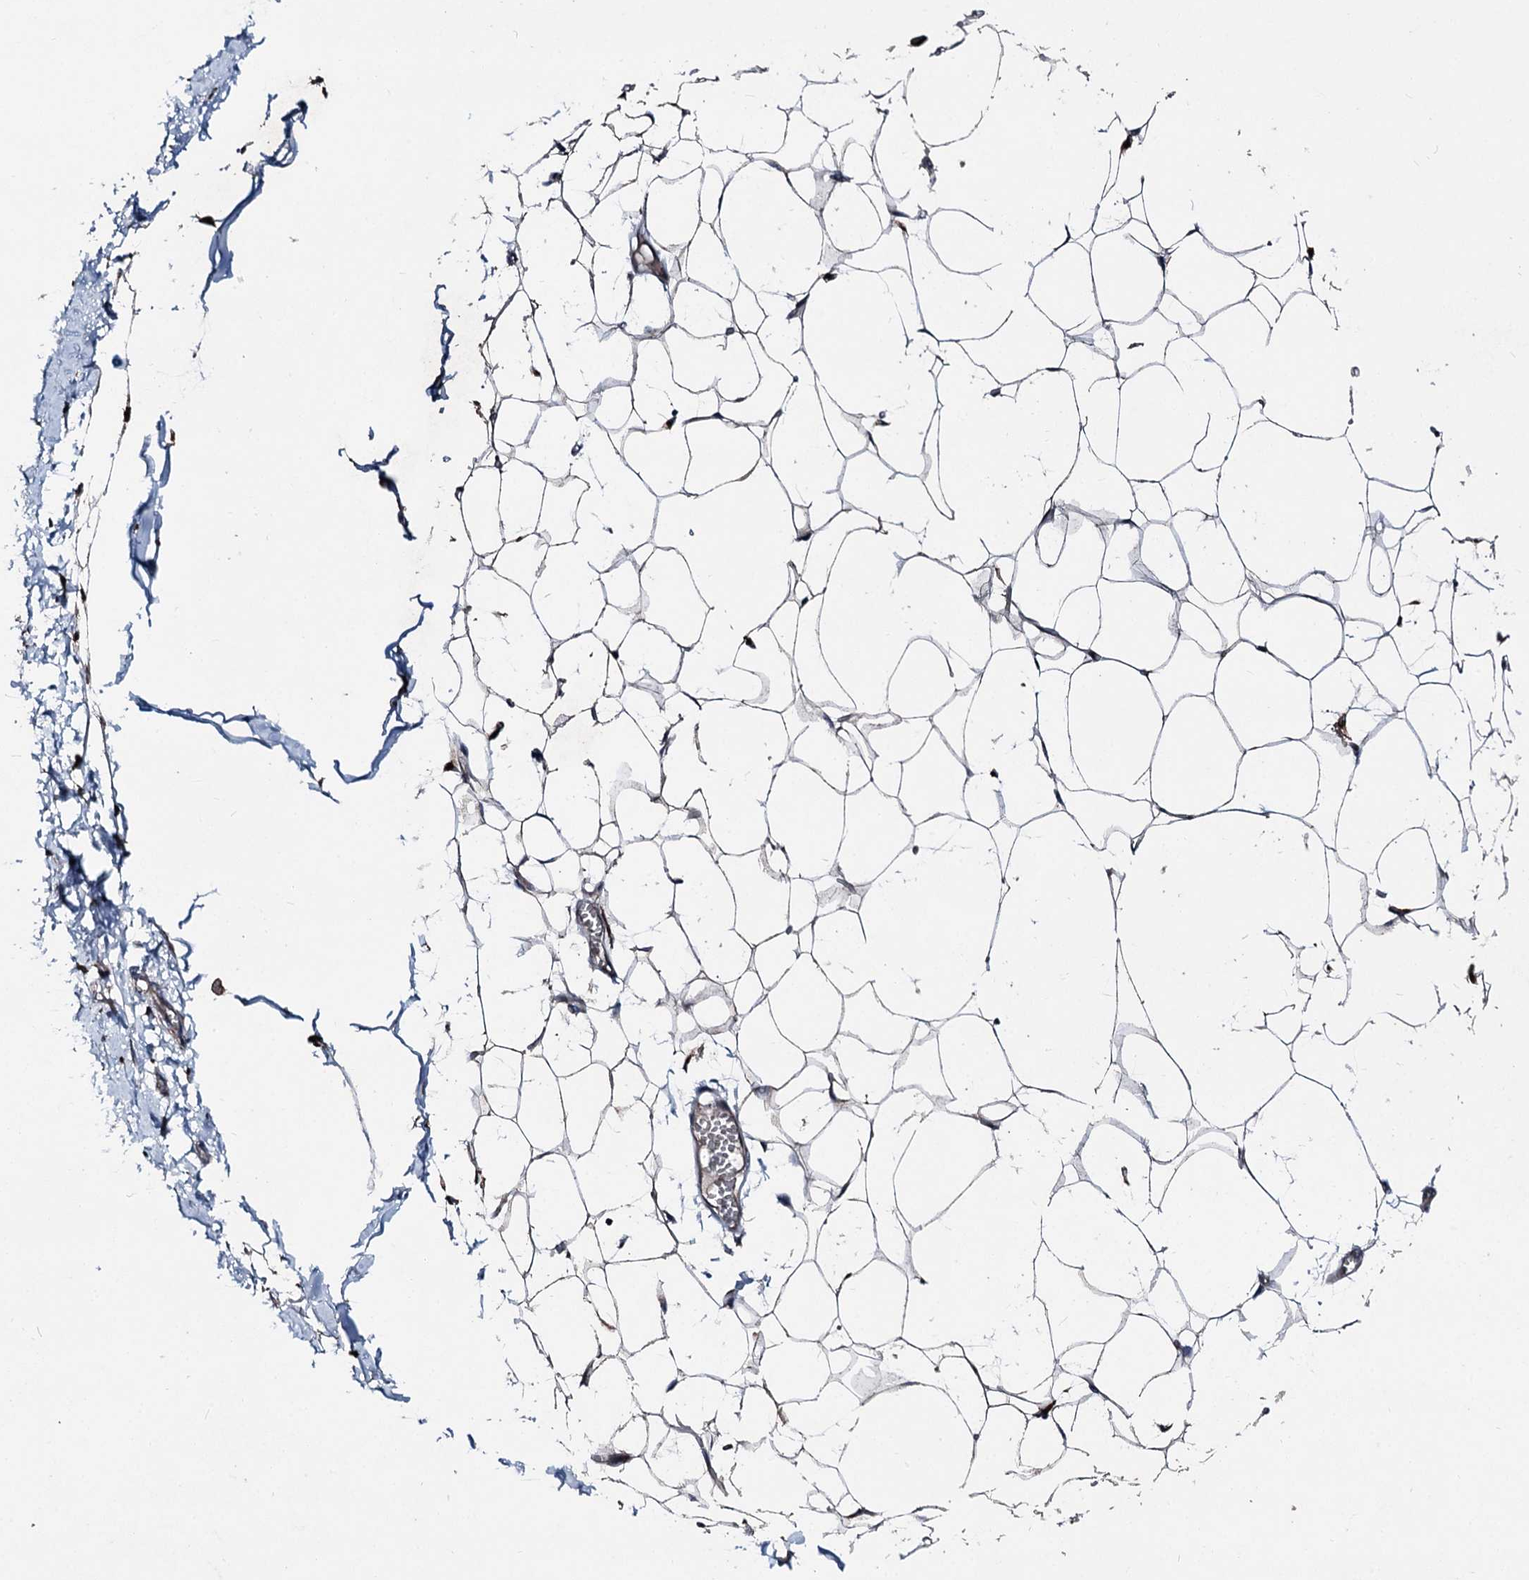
{"staining": {"intensity": "moderate", "quantity": ">75%", "location": "cytoplasmic/membranous"}, "tissue": "breast", "cell_type": "Adipocytes", "image_type": "normal", "snomed": [{"axis": "morphology", "description": "Normal tissue, NOS"}, {"axis": "topography", "description": "Breast"}], "caption": "This histopathology image displays immunohistochemistry (IHC) staining of normal breast, with medium moderate cytoplasmic/membranous expression in about >75% of adipocytes.", "gene": "DDIAS", "patient": {"sex": "female", "age": 27}}